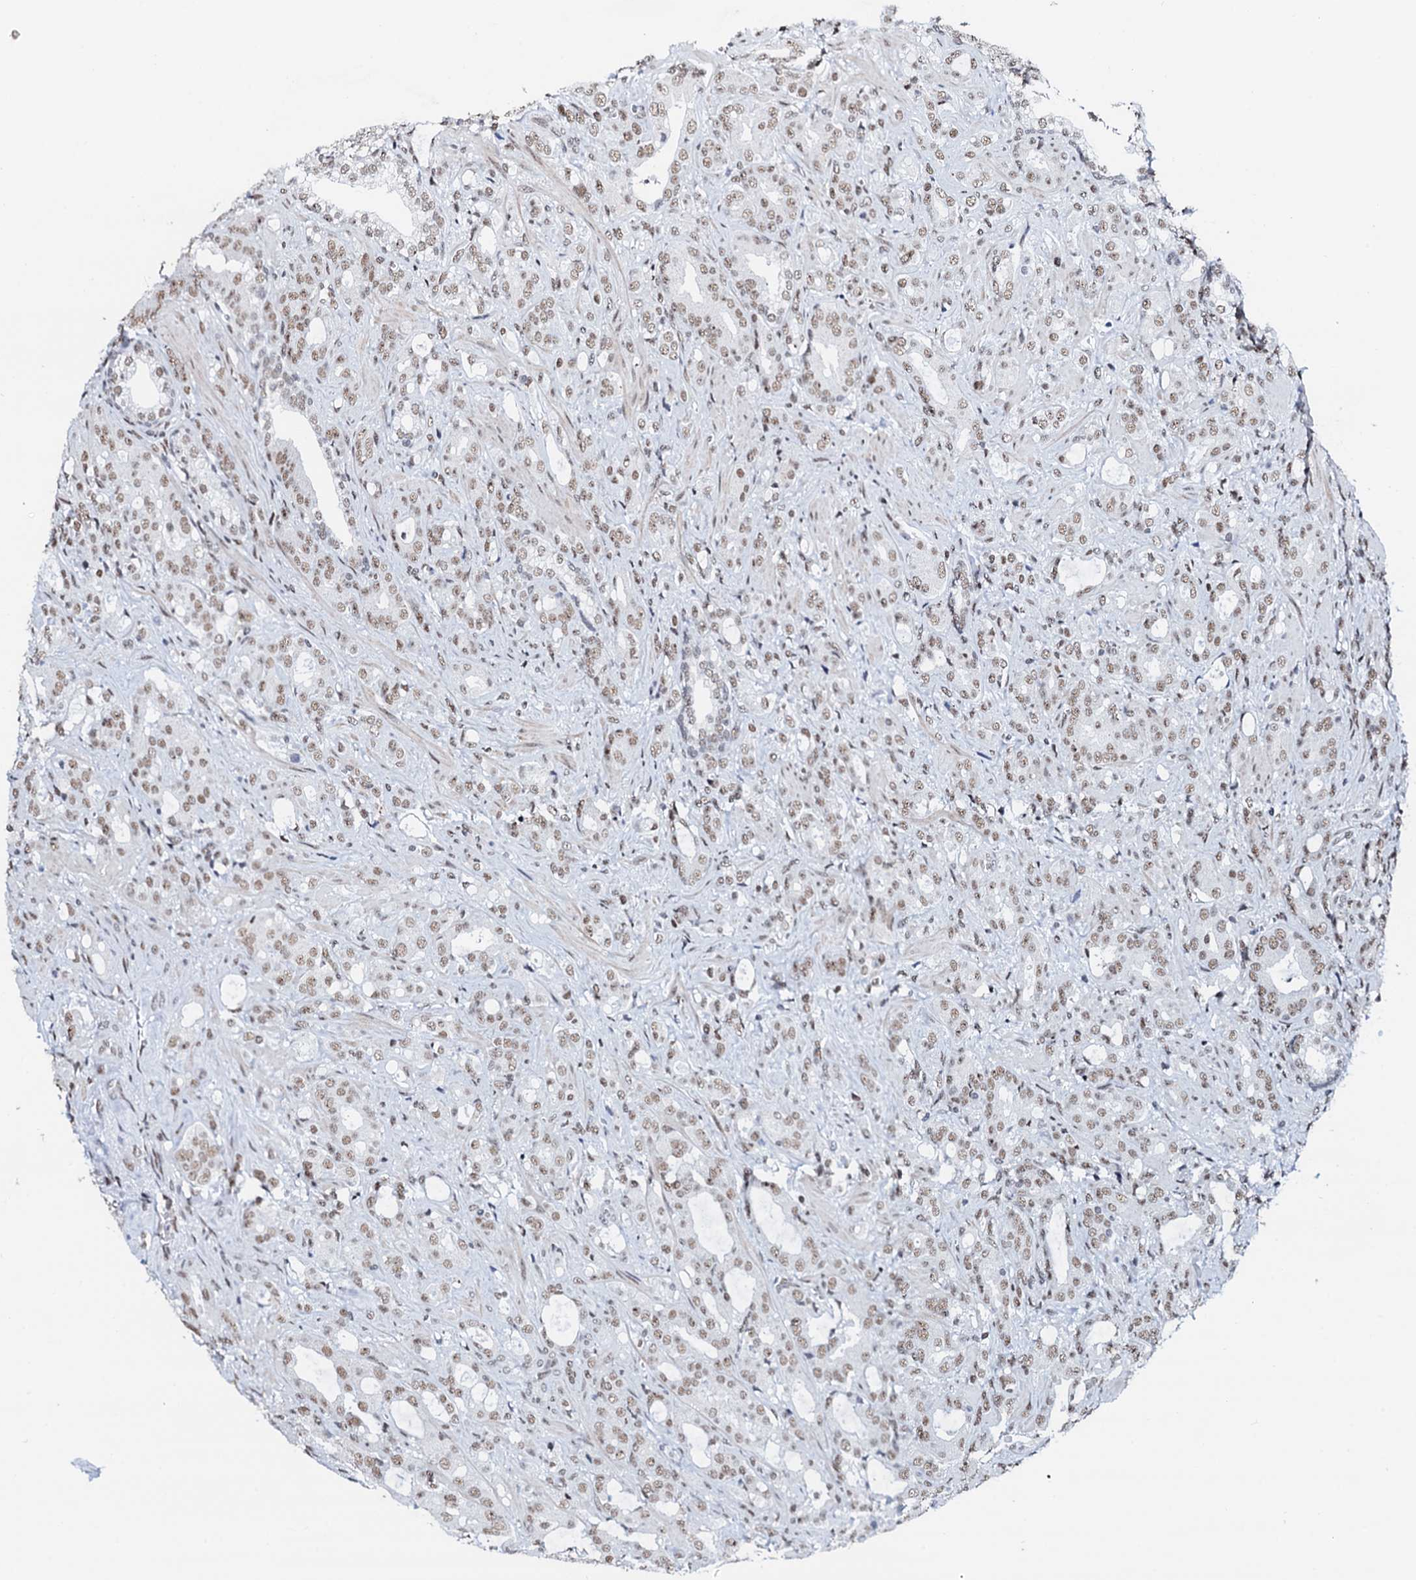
{"staining": {"intensity": "moderate", "quantity": ">75%", "location": "nuclear"}, "tissue": "prostate cancer", "cell_type": "Tumor cells", "image_type": "cancer", "snomed": [{"axis": "morphology", "description": "Adenocarcinoma, High grade"}, {"axis": "topography", "description": "Prostate"}], "caption": "A photomicrograph showing moderate nuclear staining in approximately >75% of tumor cells in prostate cancer, as visualized by brown immunohistochemical staining.", "gene": "NKAPD1", "patient": {"sex": "male", "age": 72}}